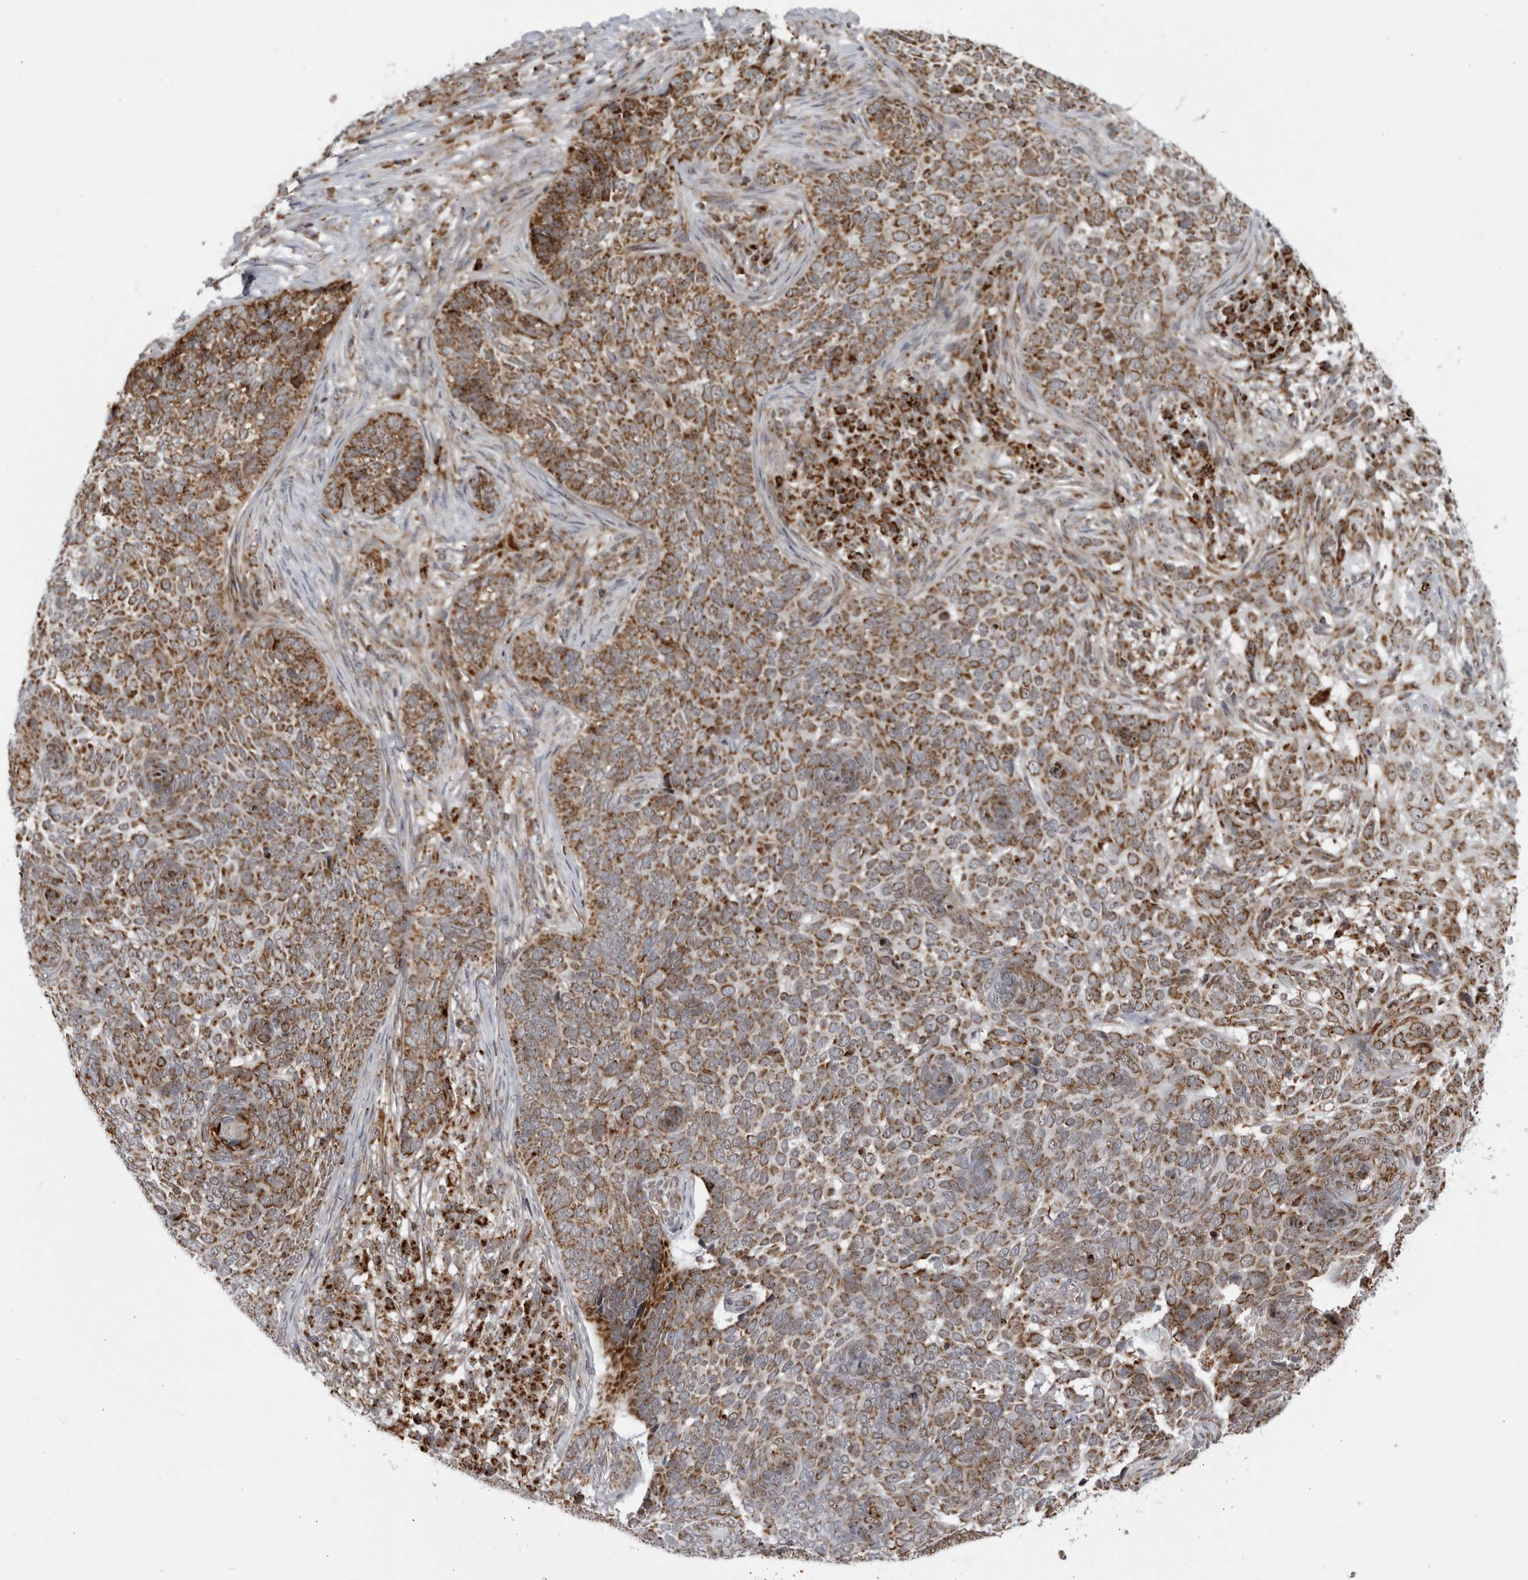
{"staining": {"intensity": "moderate", "quantity": ">75%", "location": "cytoplasmic/membranous"}, "tissue": "skin cancer", "cell_type": "Tumor cells", "image_type": "cancer", "snomed": [{"axis": "morphology", "description": "Basal cell carcinoma"}, {"axis": "topography", "description": "Skin"}], "caption": "This histopathology image shows immunohistochemistry staining of human skin basal cell carcinoma, with medium moderate cytoplasmic/membranous expression in about >75% of tumor cells.", "gene": "RBM34", "patient": {"sex": "female", "age": 64}}